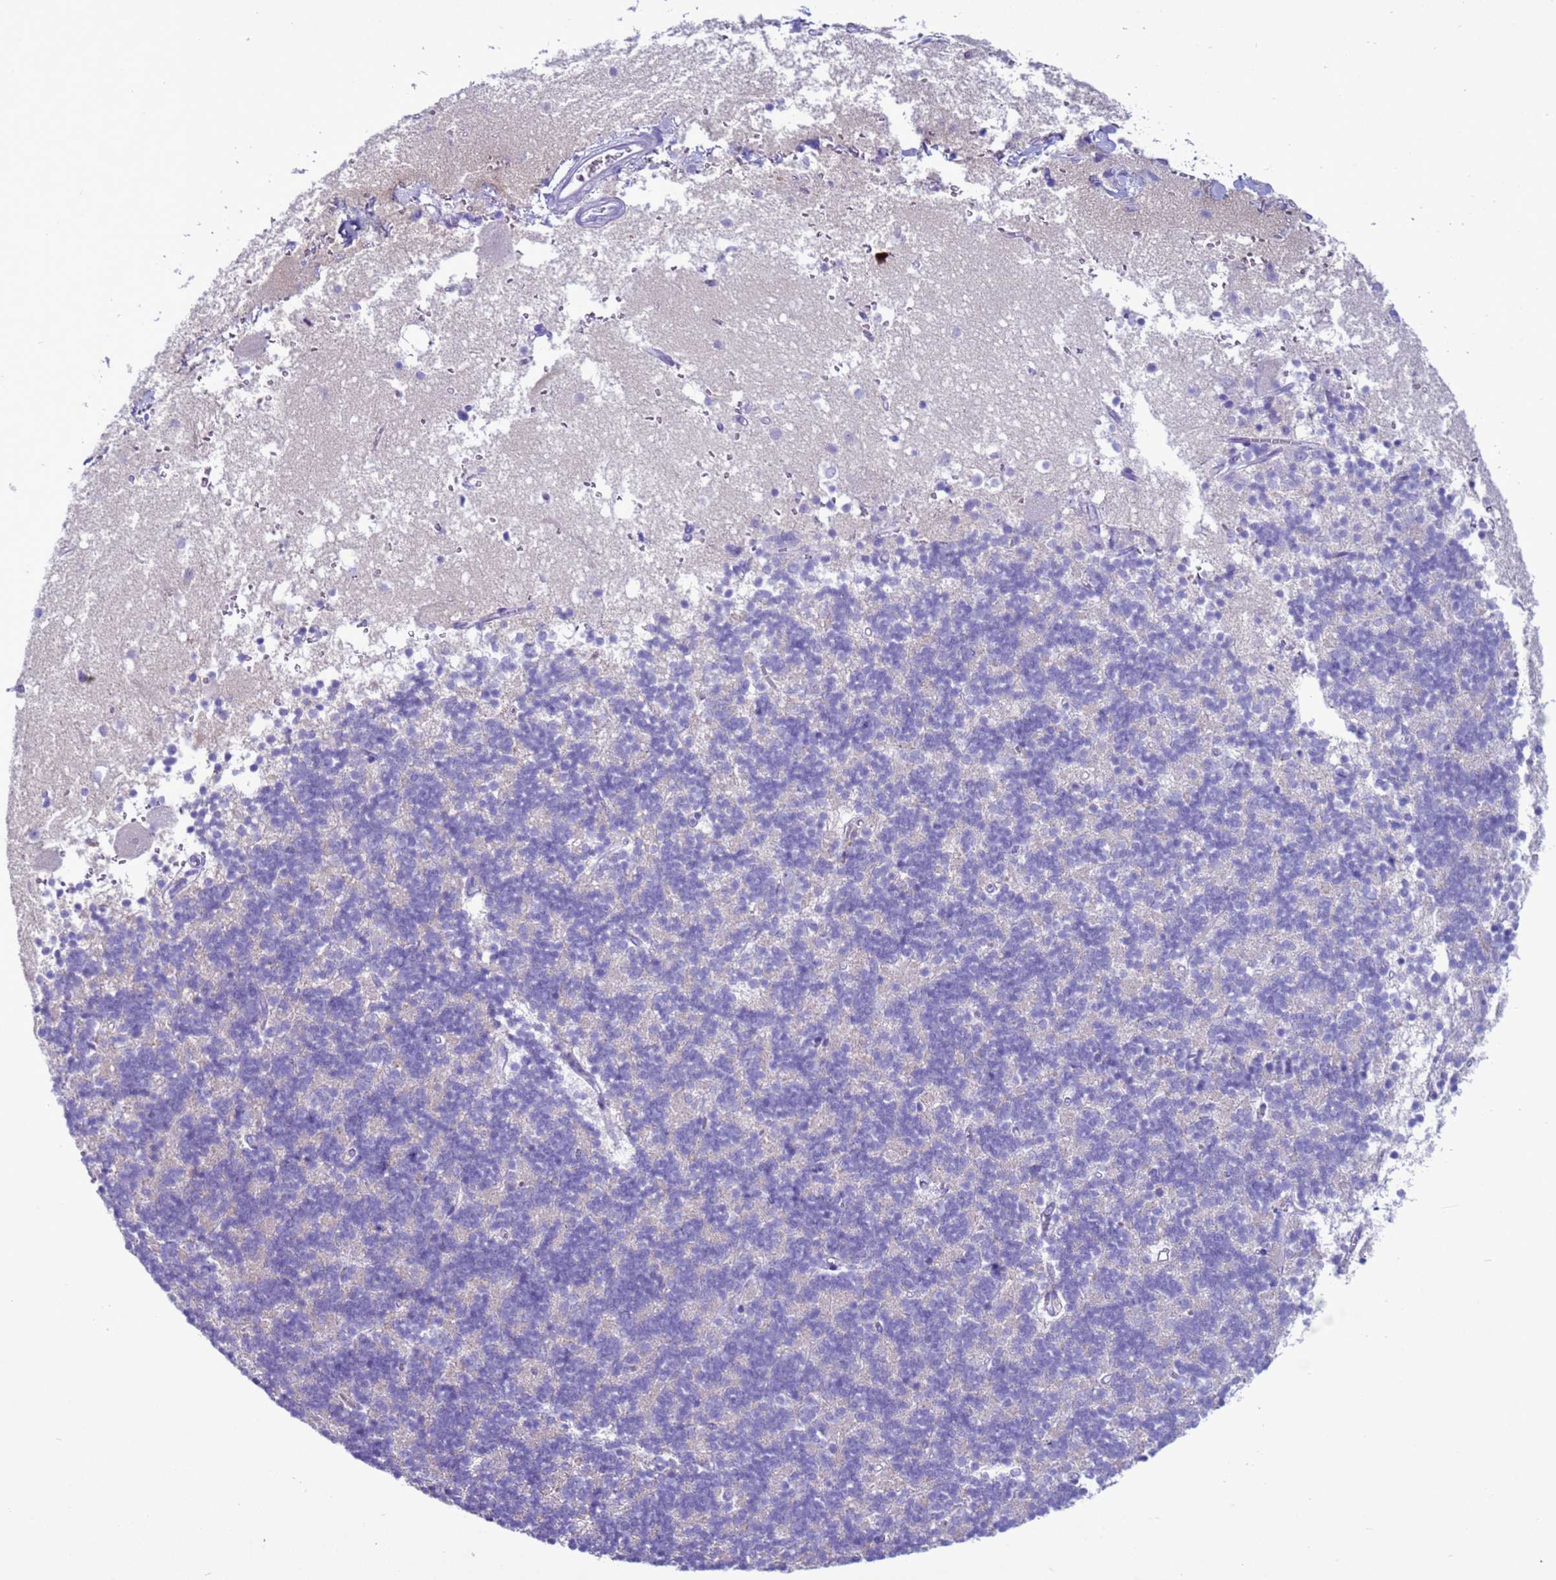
{"staining": {"intensity": "negative", "quantity": "none", "location": "none"}, "tissue": "cerebellum", "cell_type": "Cells in granular layer", "image_type": "normal", "snomed": [{"axis": "morphology", "description": "Normal tissue, NOS"}, {"axis": "topography", "description": "Cerebellum"}], "caption": "IHC histopathology image of normal cerebellum stained for a protein (brown), which shows no staining in cells in granular layer.", "gene": "CST1", "patient": {"sex": "male", "age": 54}}